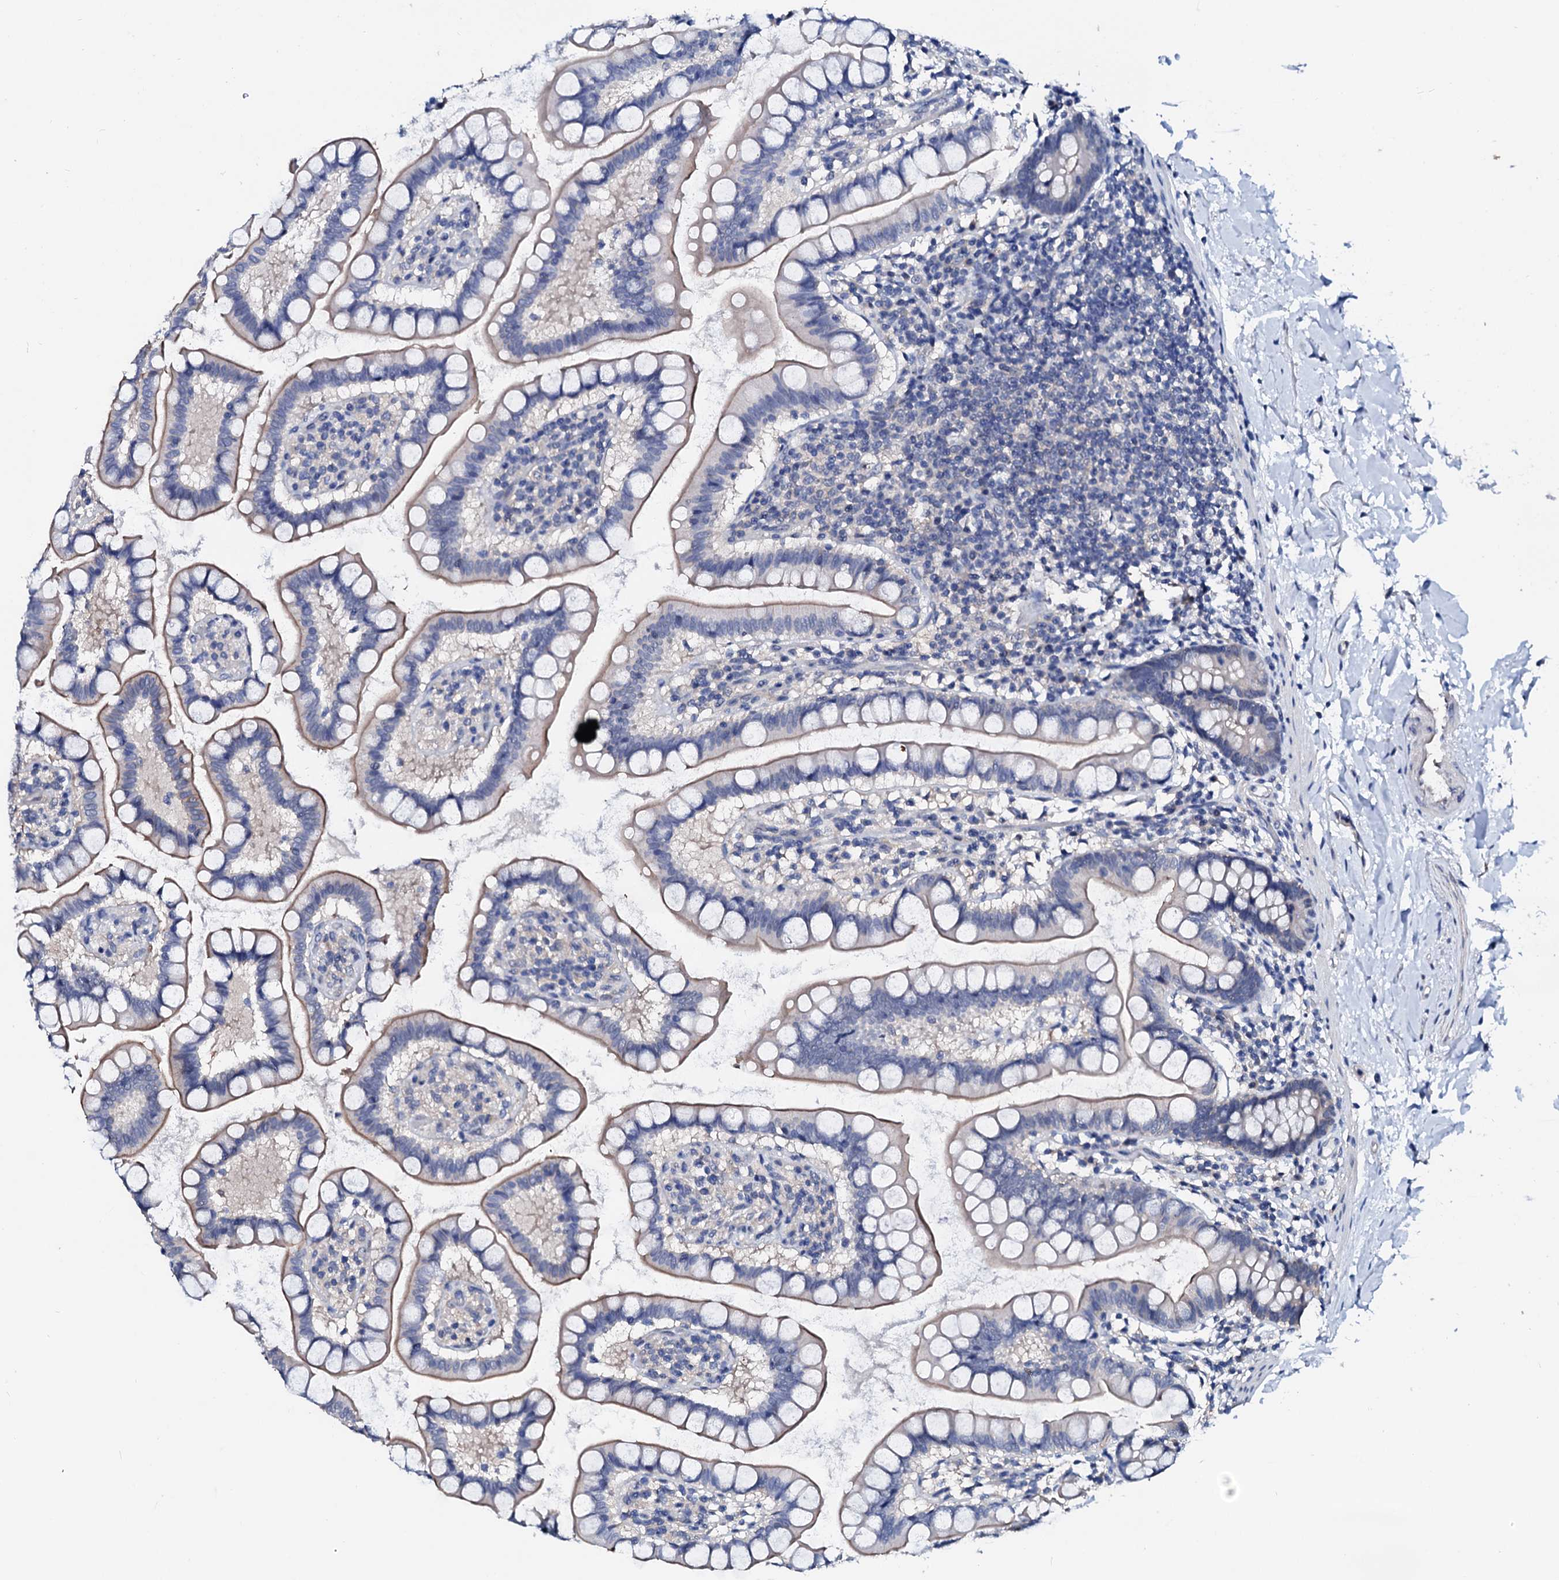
{"staining": {"intensity": "weak", "quantity": "25%-75%", "location": "cytoplasmic/membranous"}, "tissue": "small intestine", "cell_type": "Glandular cells", "image_type": "normal", "snomed": [{"axis": "morphology", "description": "Normal tissue, NOS"}, {"axis": "topography", "description": "Small intestine"}], "caption": "Immunohistochemical staining of unremarkable human small intestine reveals weak cytoplasmic/membranous protein positivity in about 25%-75% of glandular cells. (brown staining indicates protein expression, while blue staining denotes nuclei).", "gene": "CSN2", "patient": {"sex": "female", "age": 84}}